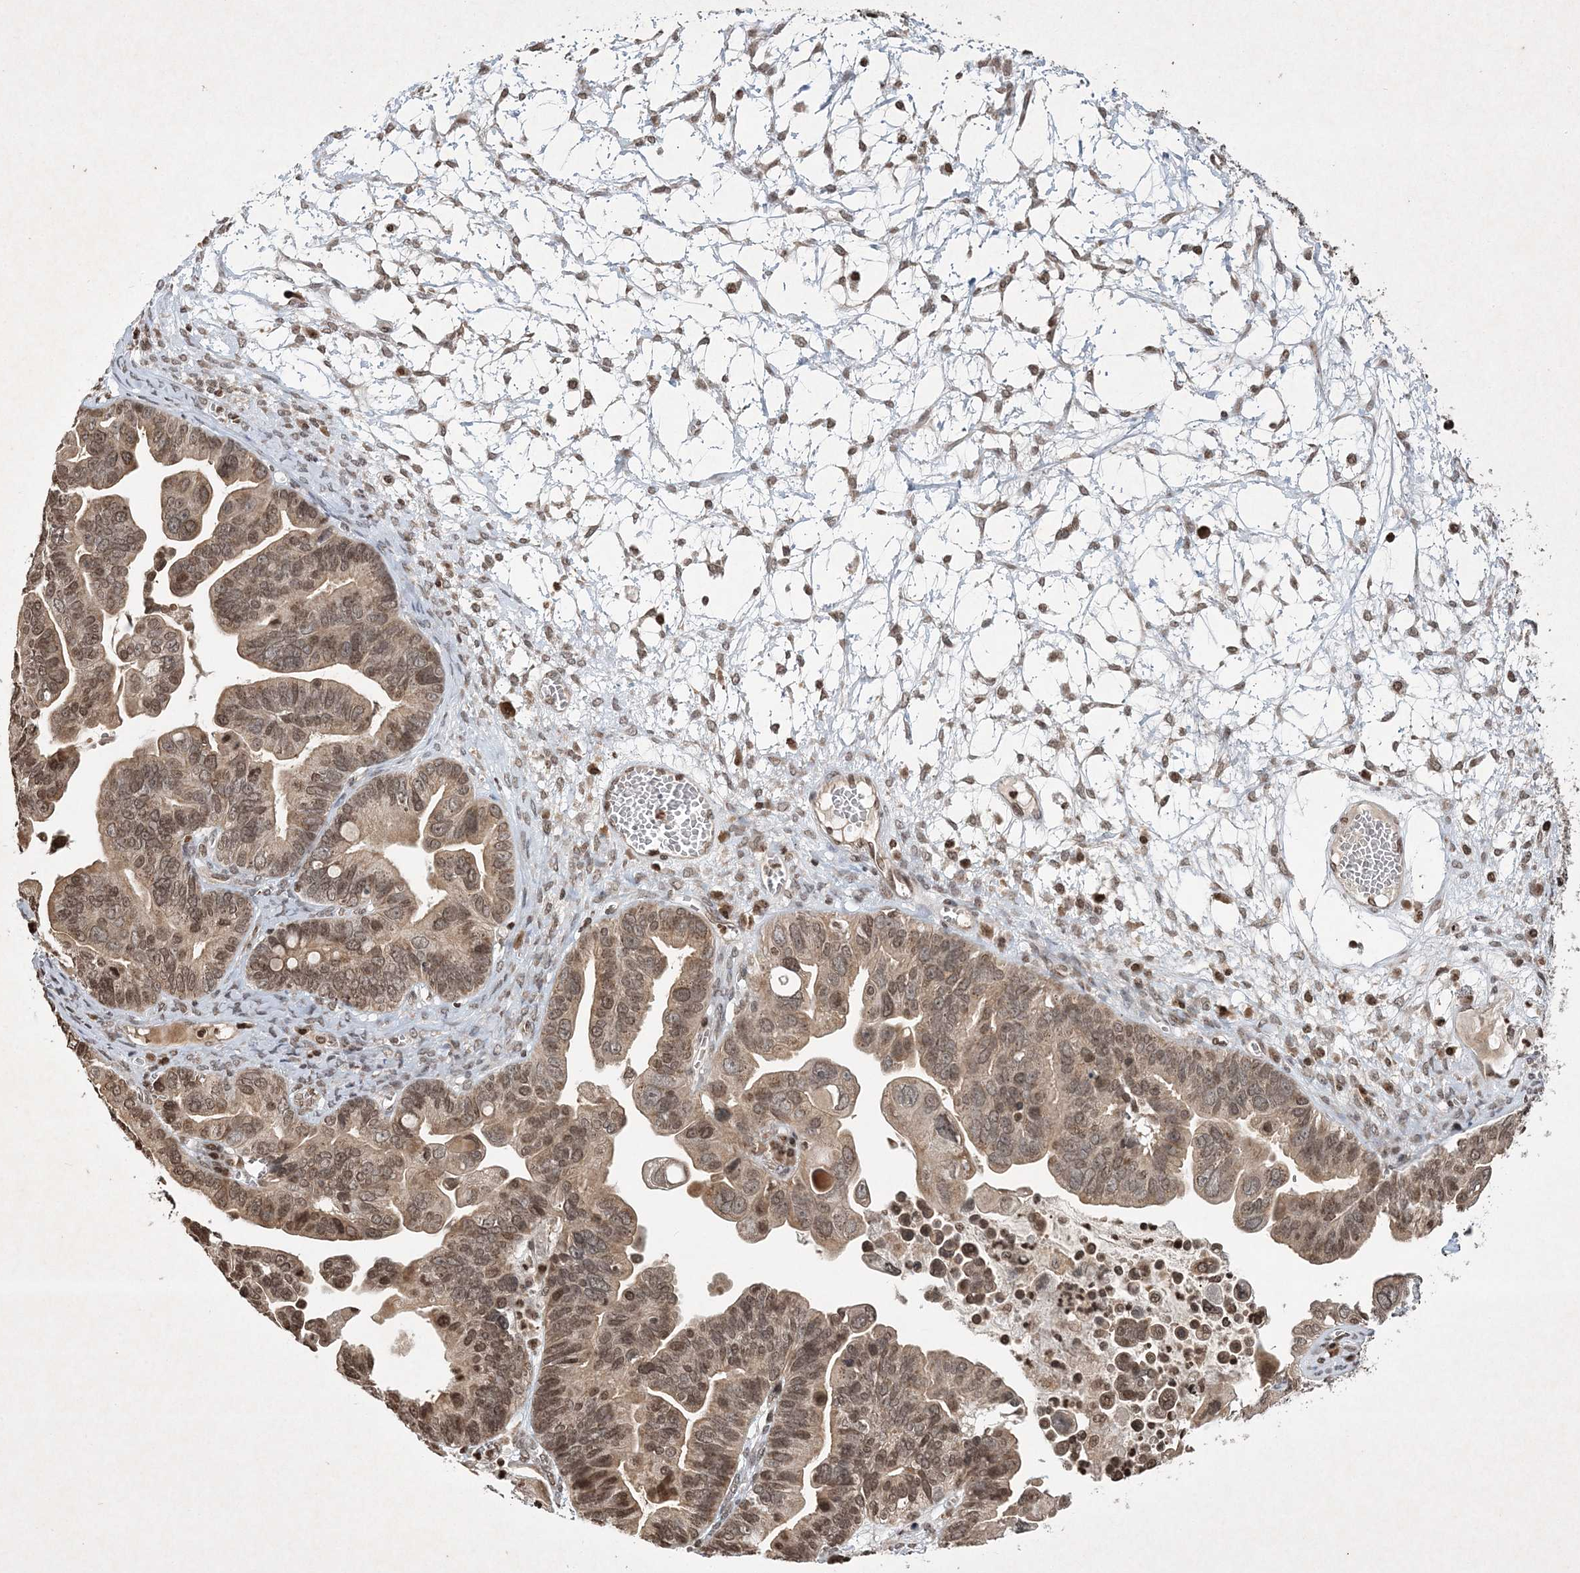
{"staining": {"intensity": "moderate", "quantity": ">75%", "location": "cytoplasmic/membranous,nuclear"}, "tissue": "ovarian cancer", "cell_type": "Tumor cells", "image_type": "cancer", "snomed": [{"axis": "morphology", "description": "Cystadenocarcinoma, serous, NOS"}, {"axis": "topography", "description": "Ovary"}], "caption": "Immunohistochemistry (IHC) photomicrograph of neoplastic tissue: human ovarian serous cystadenocarcinoma stained using immunohistochemistry reveals medium levels of moderate protein expression localized specifically in the cytoplasmic/membranous and nuclear of tumor cells, appearing as a cytoplasmic/membranous and nuclear brown color.", "gene": "NEDD9", "patient": {"sex": "female", "age": 56}}